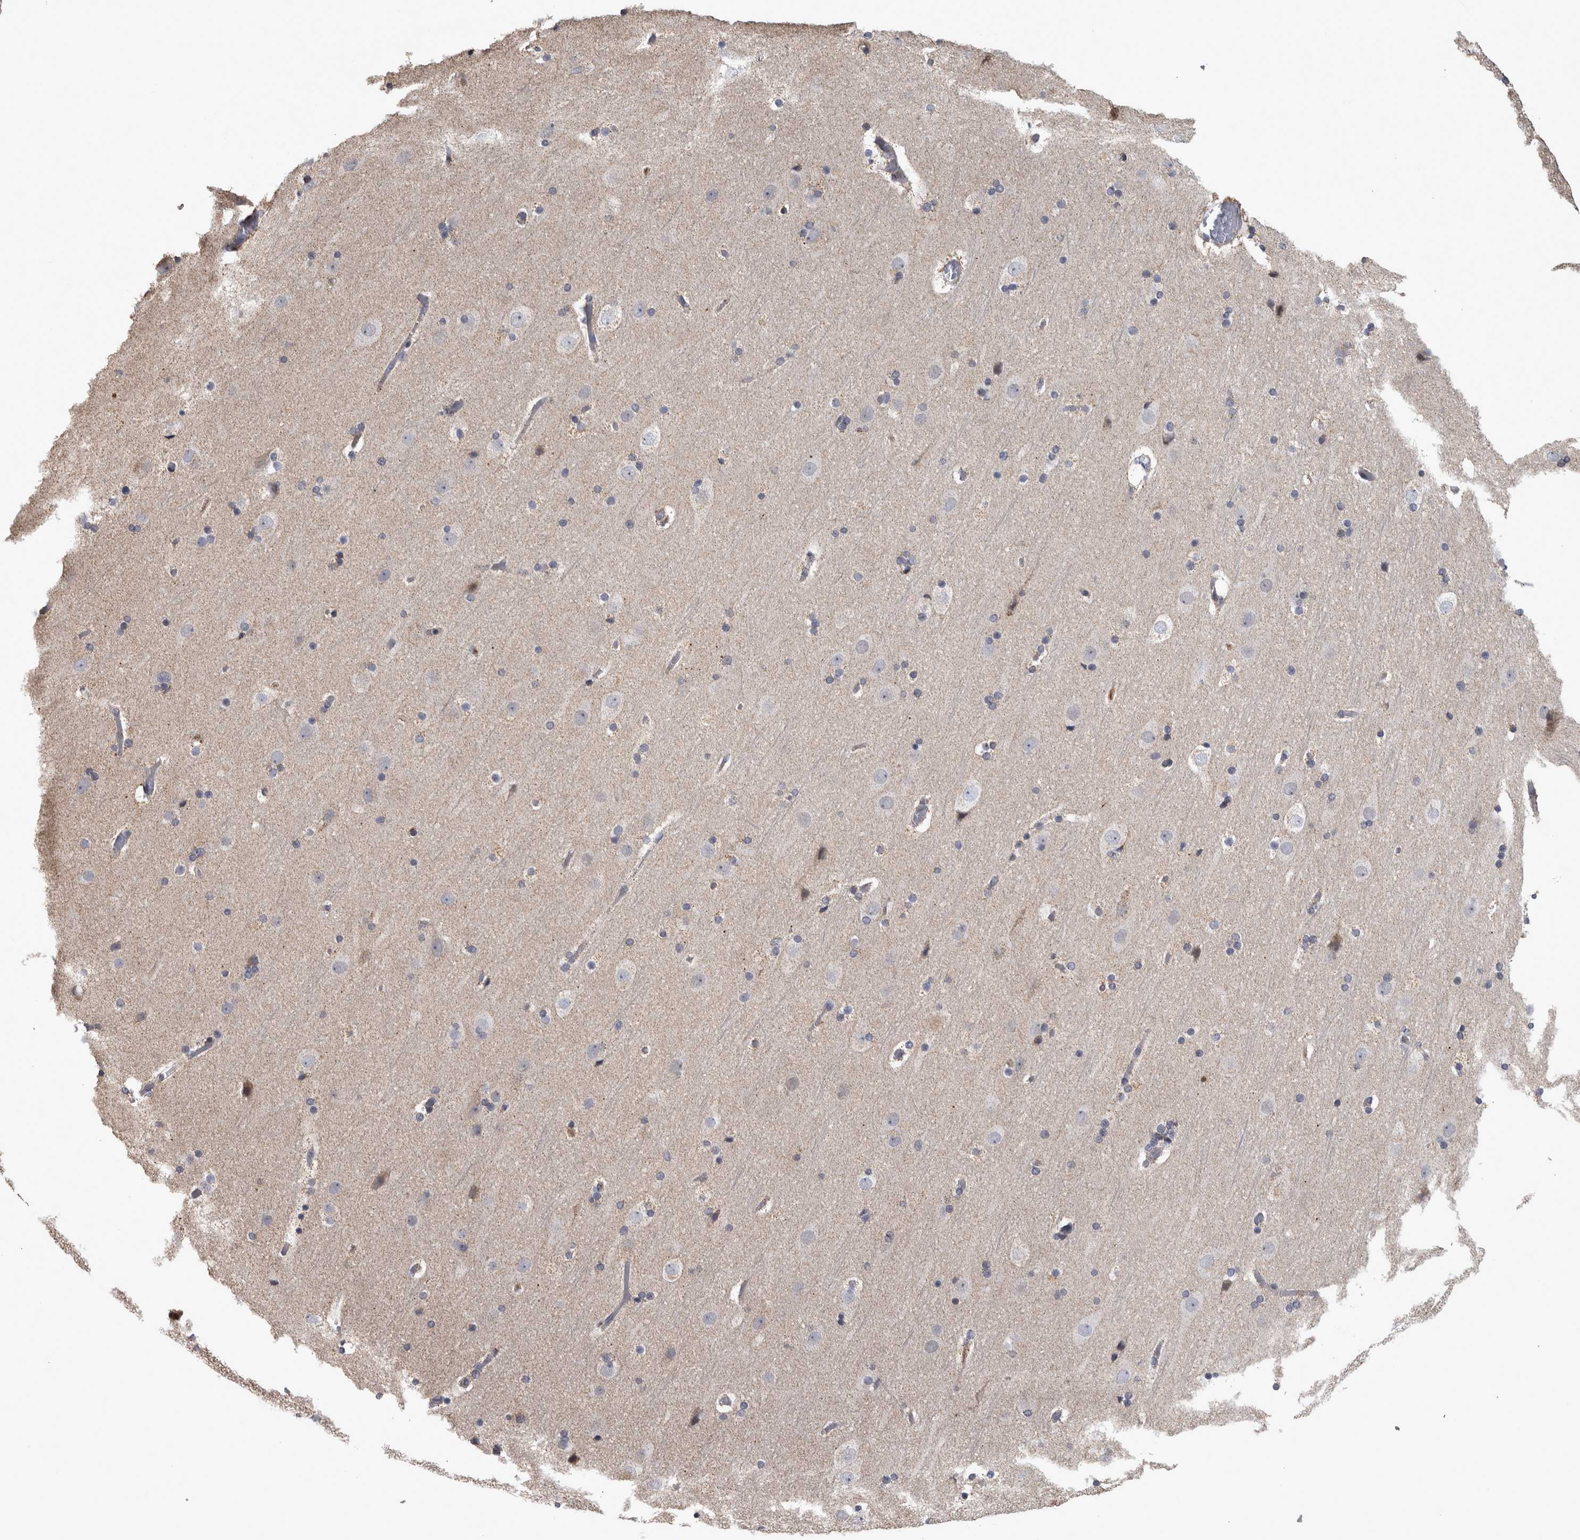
{"staining": {"intensity": "weak", "quantity": "25%-75%", "location": "cytoplasmic/membranous"}, "tissue": "cerebral cortex", "cell_type": "Endothelial cells", "image_type": "normal", "snomed": [{"axis": "morphology", "description": "Normal tissue, NOS"}, {"axis": "topography", "description": "Cerebral cortex"}], "caption": "Endothelial cells reveal weak cytoplasmic/membranous positivity in approximately 25%-75% of cells in unremarkable cerebral cortex.", "gene": "DBT", "patient": {"sex": "male", "age": 57}}